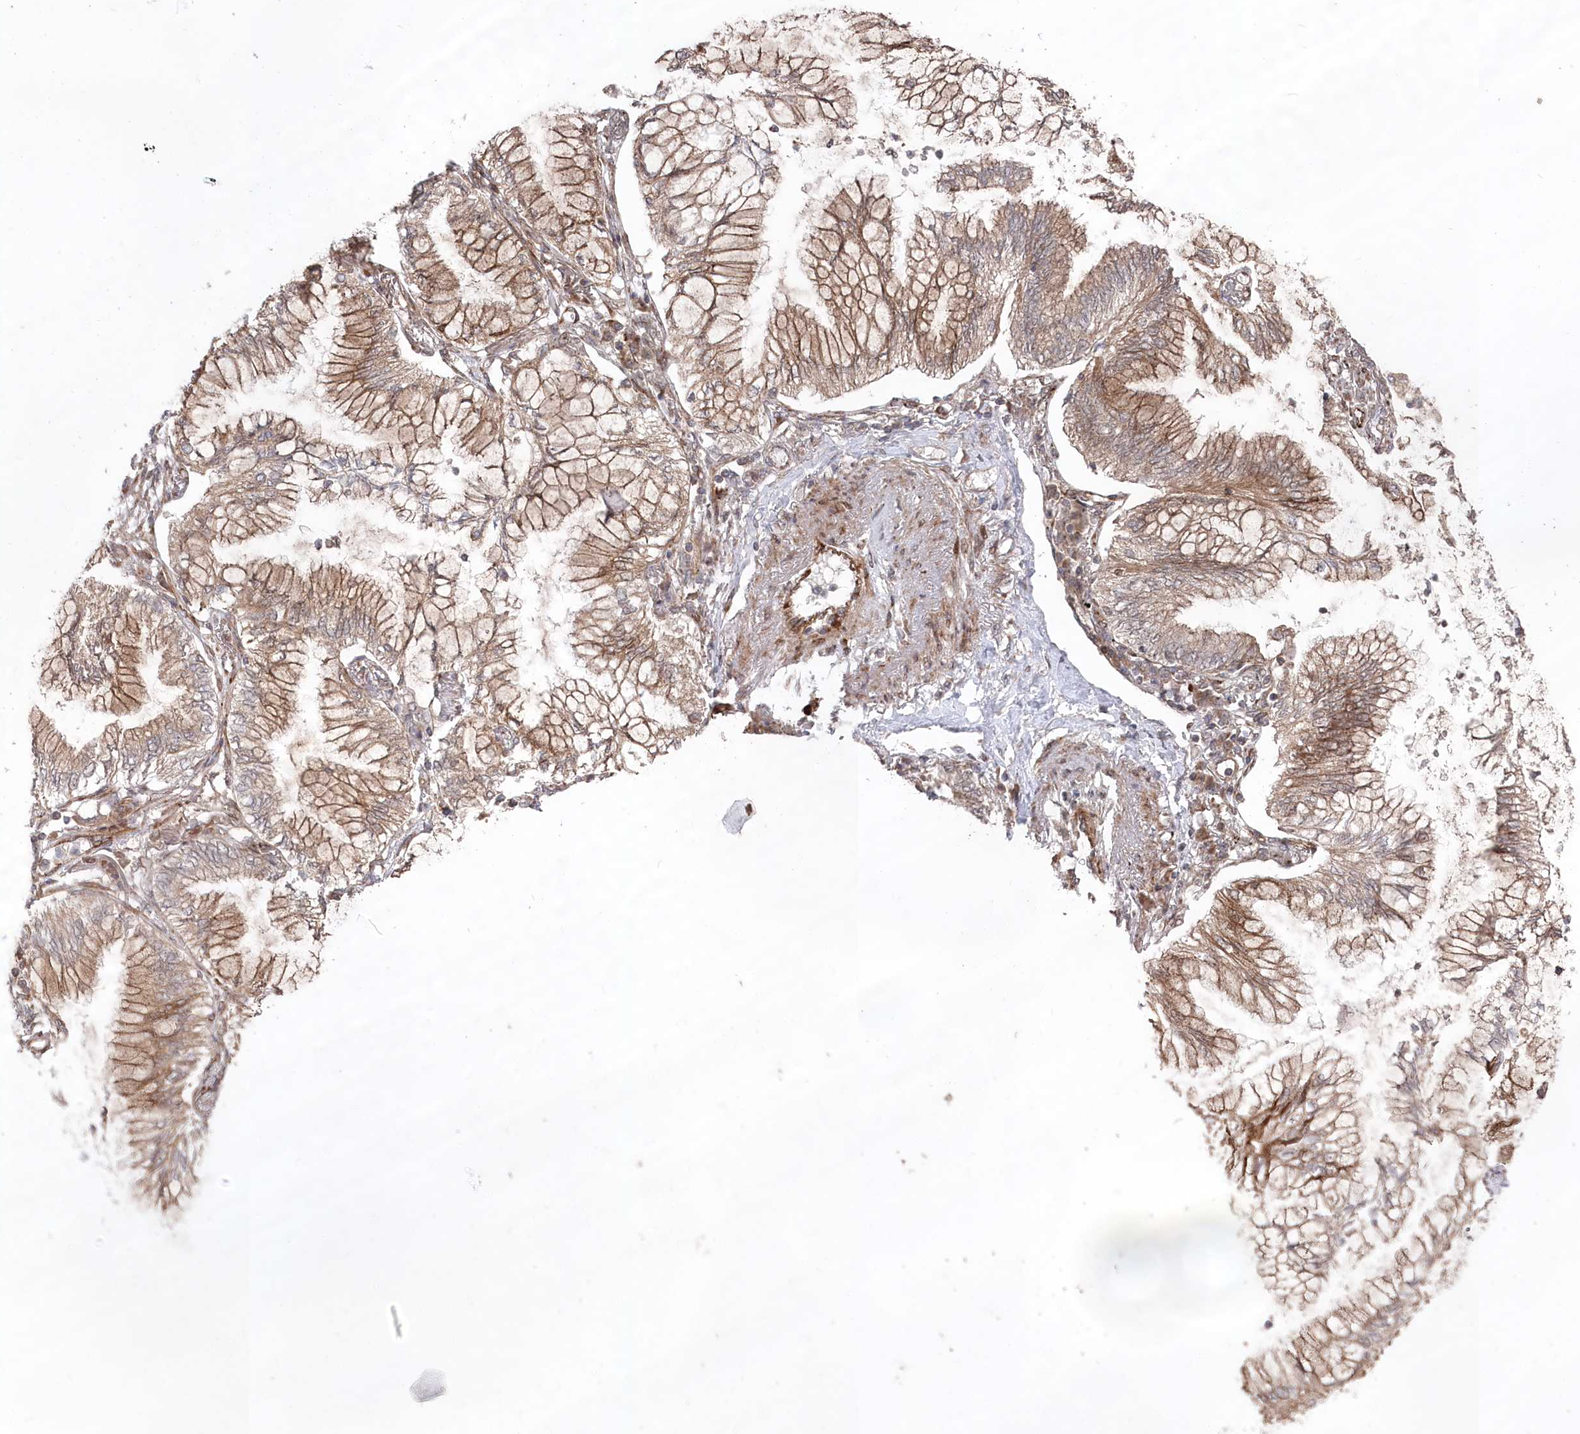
{"staining": {"intensity": "moderate", "quantity": ">75%", "location": "cytoplasmic/membranous"}, "tissue": "lung cancer", "cell_type": "Tumor cells", "image_type": "cancer", "snomed": [{"axis": "morphology", "description": "Adenocarcinoma, NOS"}, {"axis": "topography", "description": "Lung"}], "caption": "Moderate cytoplasmic/membranous positivity is present in about >75% of tumor cells in lung adenocarcinoma.", "gene": "POLR3A", "patient": {"sex": "female", "age": 70}}